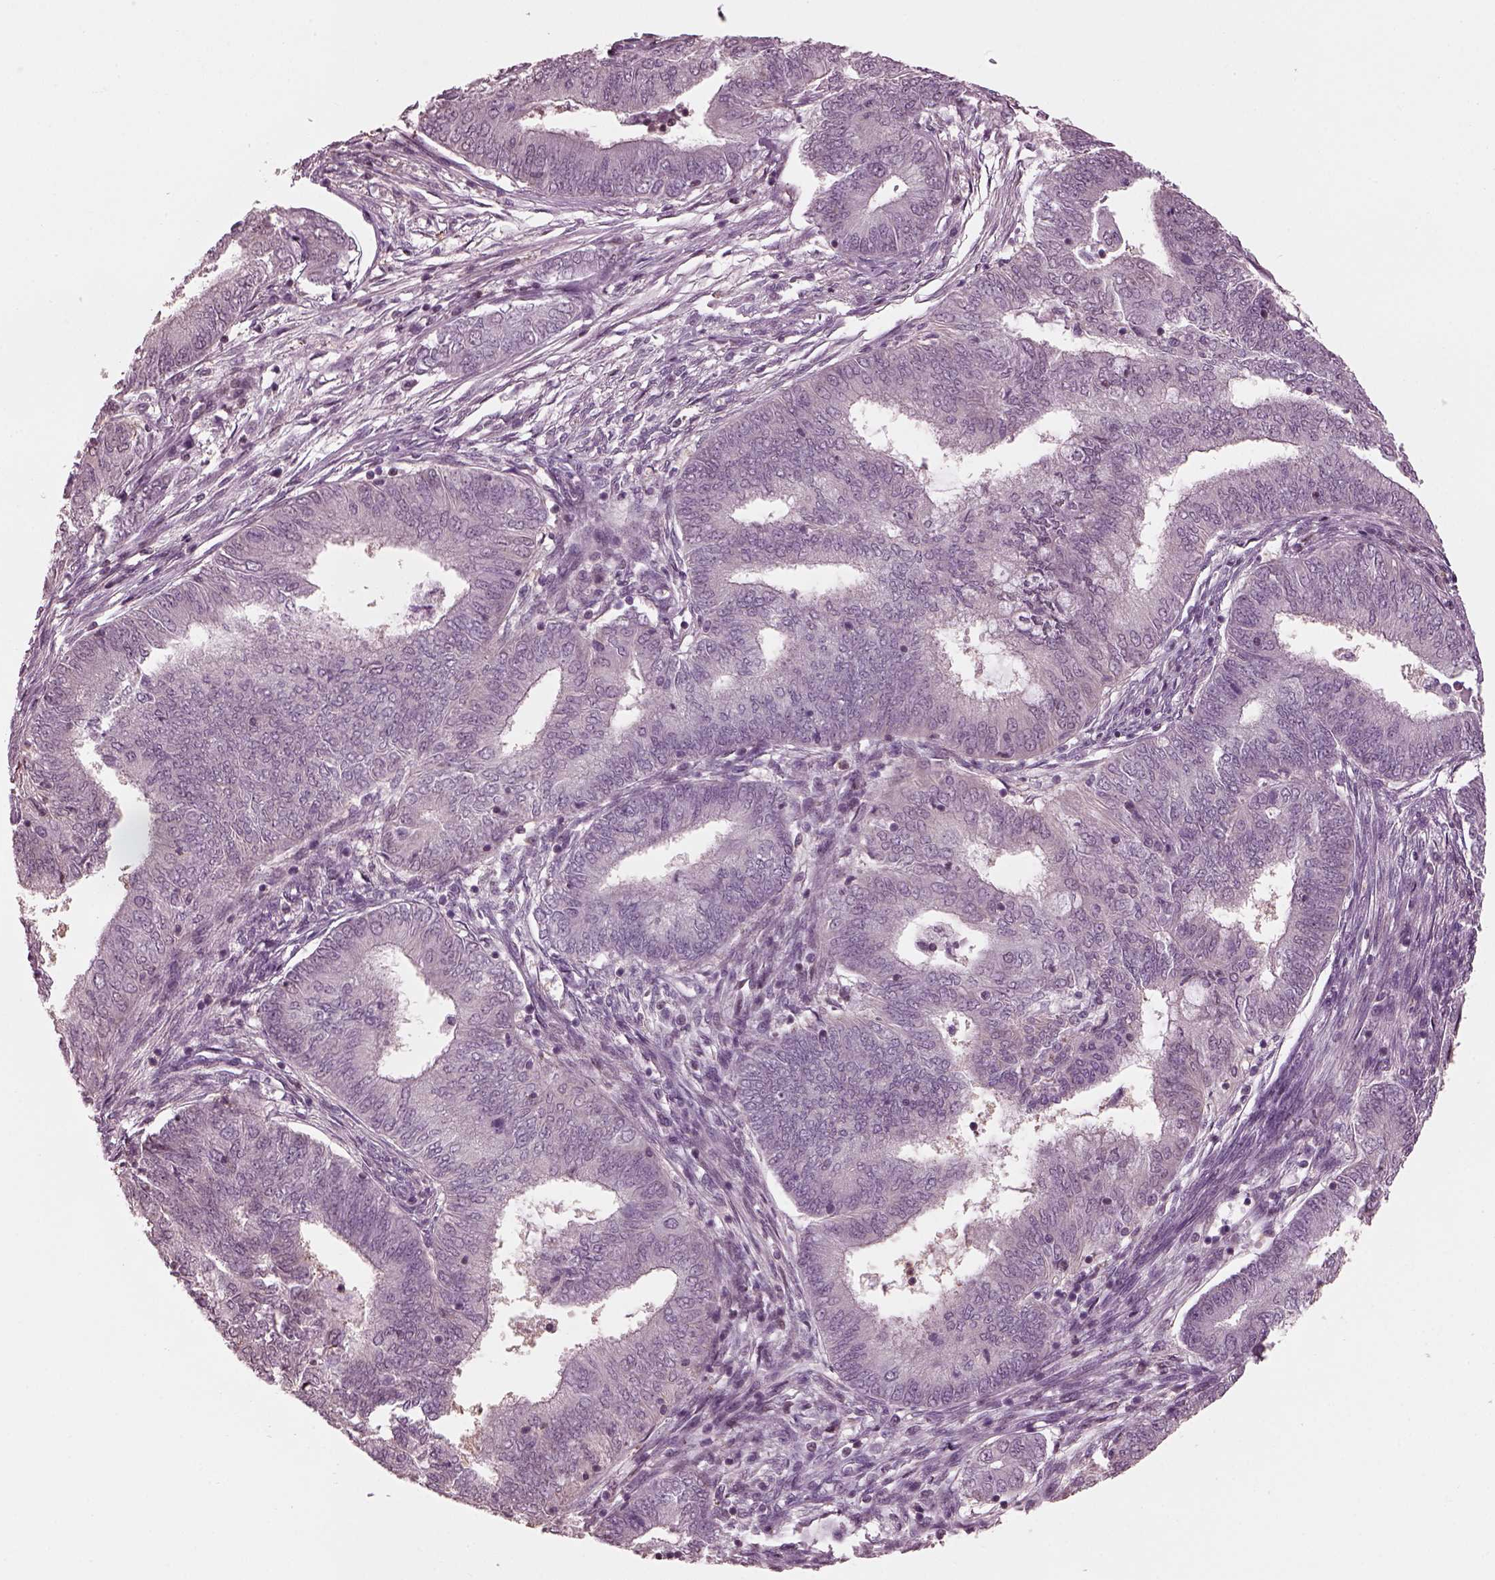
{"staining": {"intensity": "negative", "quantity": "none", "location": "none"}, "tissue": "endometrial cancer", "cell_type": "Tumor cells", "image_type": "cancer", "snomed": [{"axis": "morphology", "description": "Adenocarcinoma, NOS"}, {"axis": "topography", "description": "Endometrium"}], "caption": "Immunohistochemical staining of human endometrial adenocarcinoma displays no significant staining in tumor cells. The staining was performed using DAB (3,3'-diaminobenzidine) to visualize the protein expression in brown, while the nuclei were stained in blue with hematoxylin (Magnification: 20x).", "gene": "BFSP1", "patient": {"sex": "female", "age": 62}}